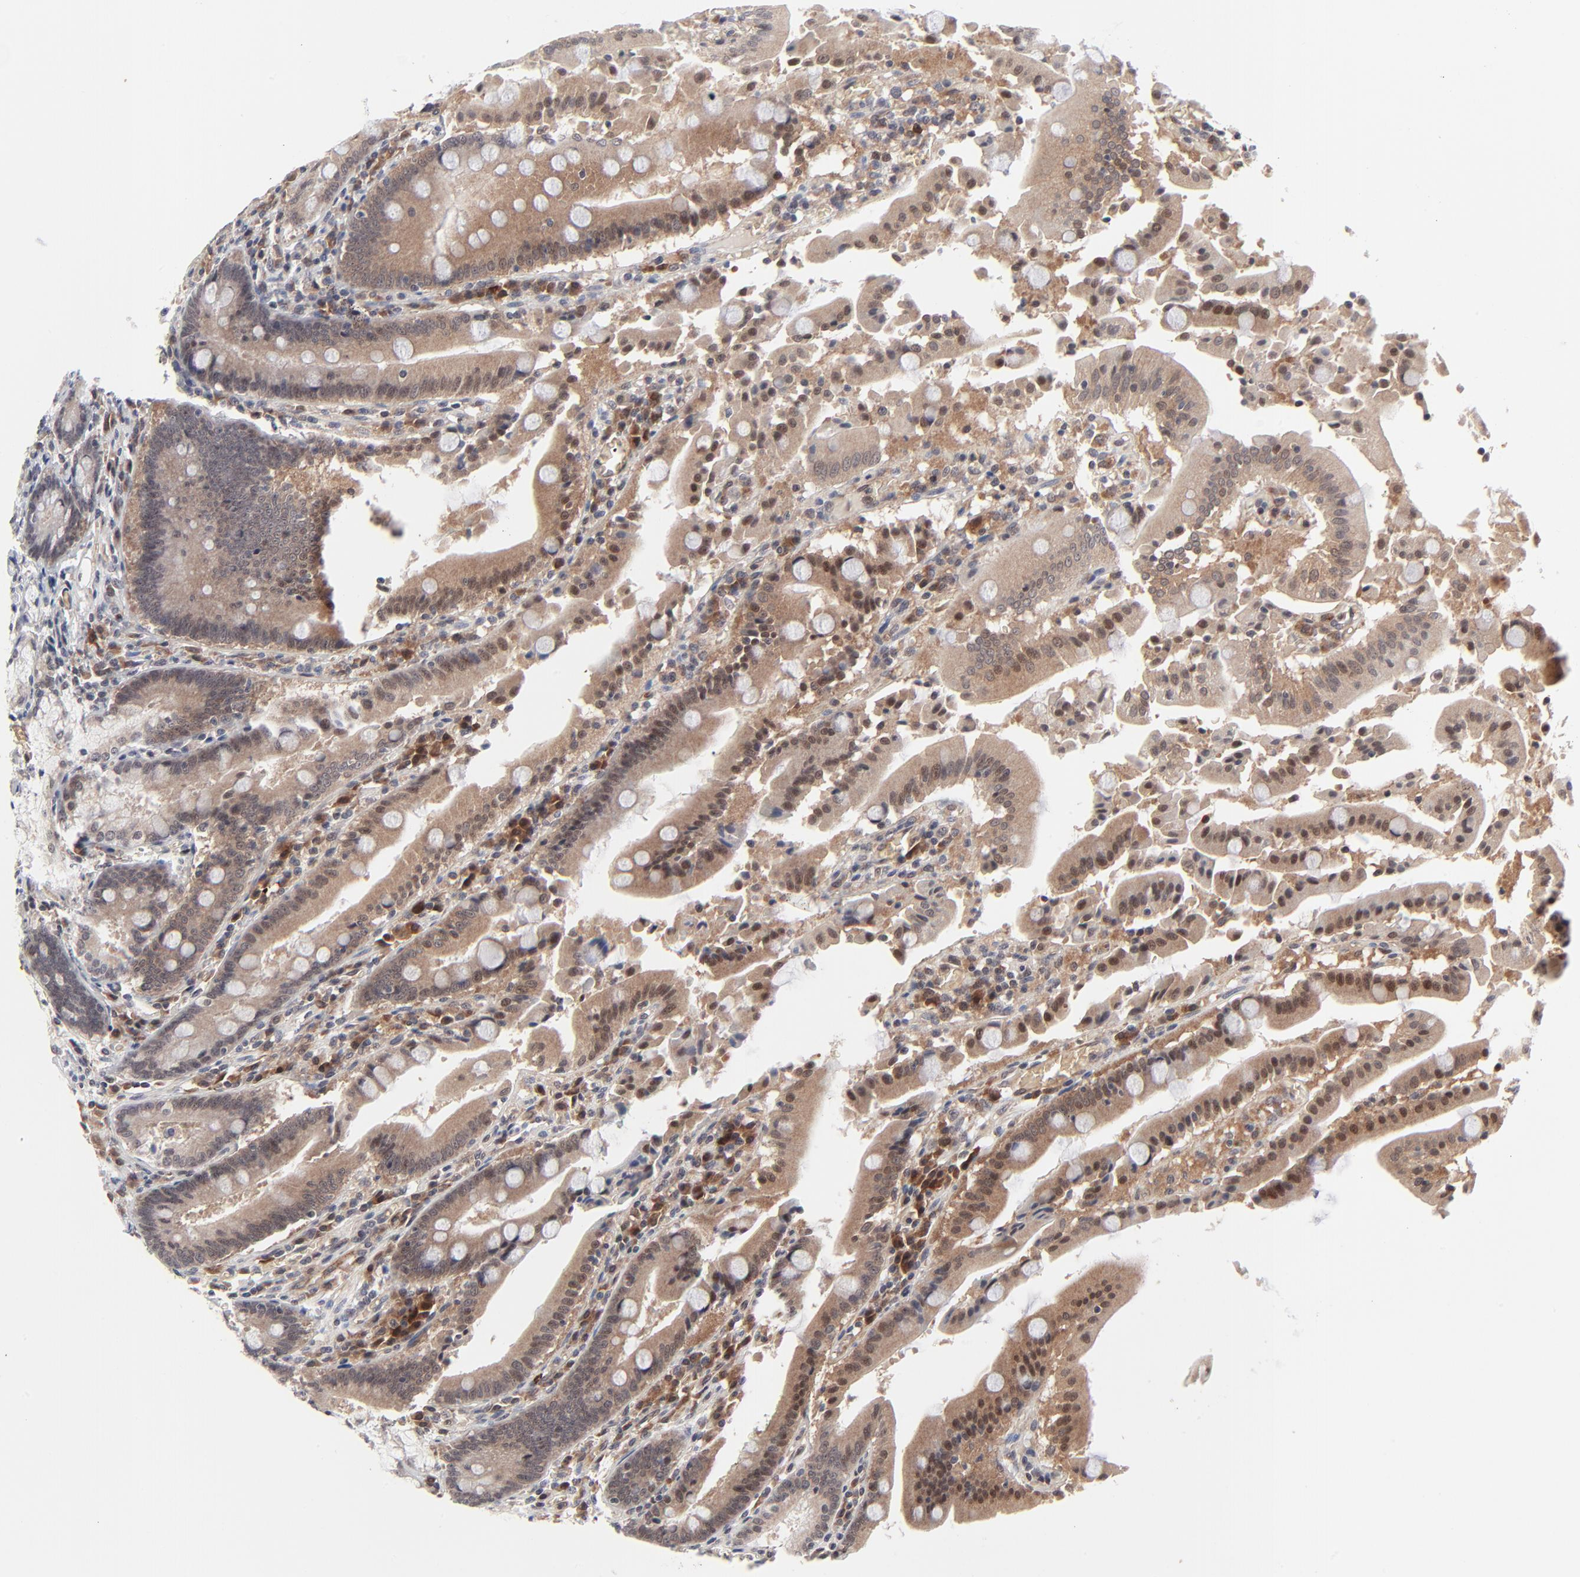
{"staining": {"intensity": "moderate", "quantity": ">75%", "location": "cytoplasmic/membranous,nuclear"}, "tissue": "stomach", "cell_type": "Glandular cells", "image_type": "normal", "snomed": [{"axis": "morphology", "description": "Normal tissue, NOS"}, {"axis": "topography", "description": "Stomach, lower"}], "caption": "Glandular cells display medium levels of moderate cytoplasmic/membranous,nuclear staining in approximately >75% of cells in normal human stomach.", "gene": "CASP10", "patient": {"sex": "male", "age": 56}}